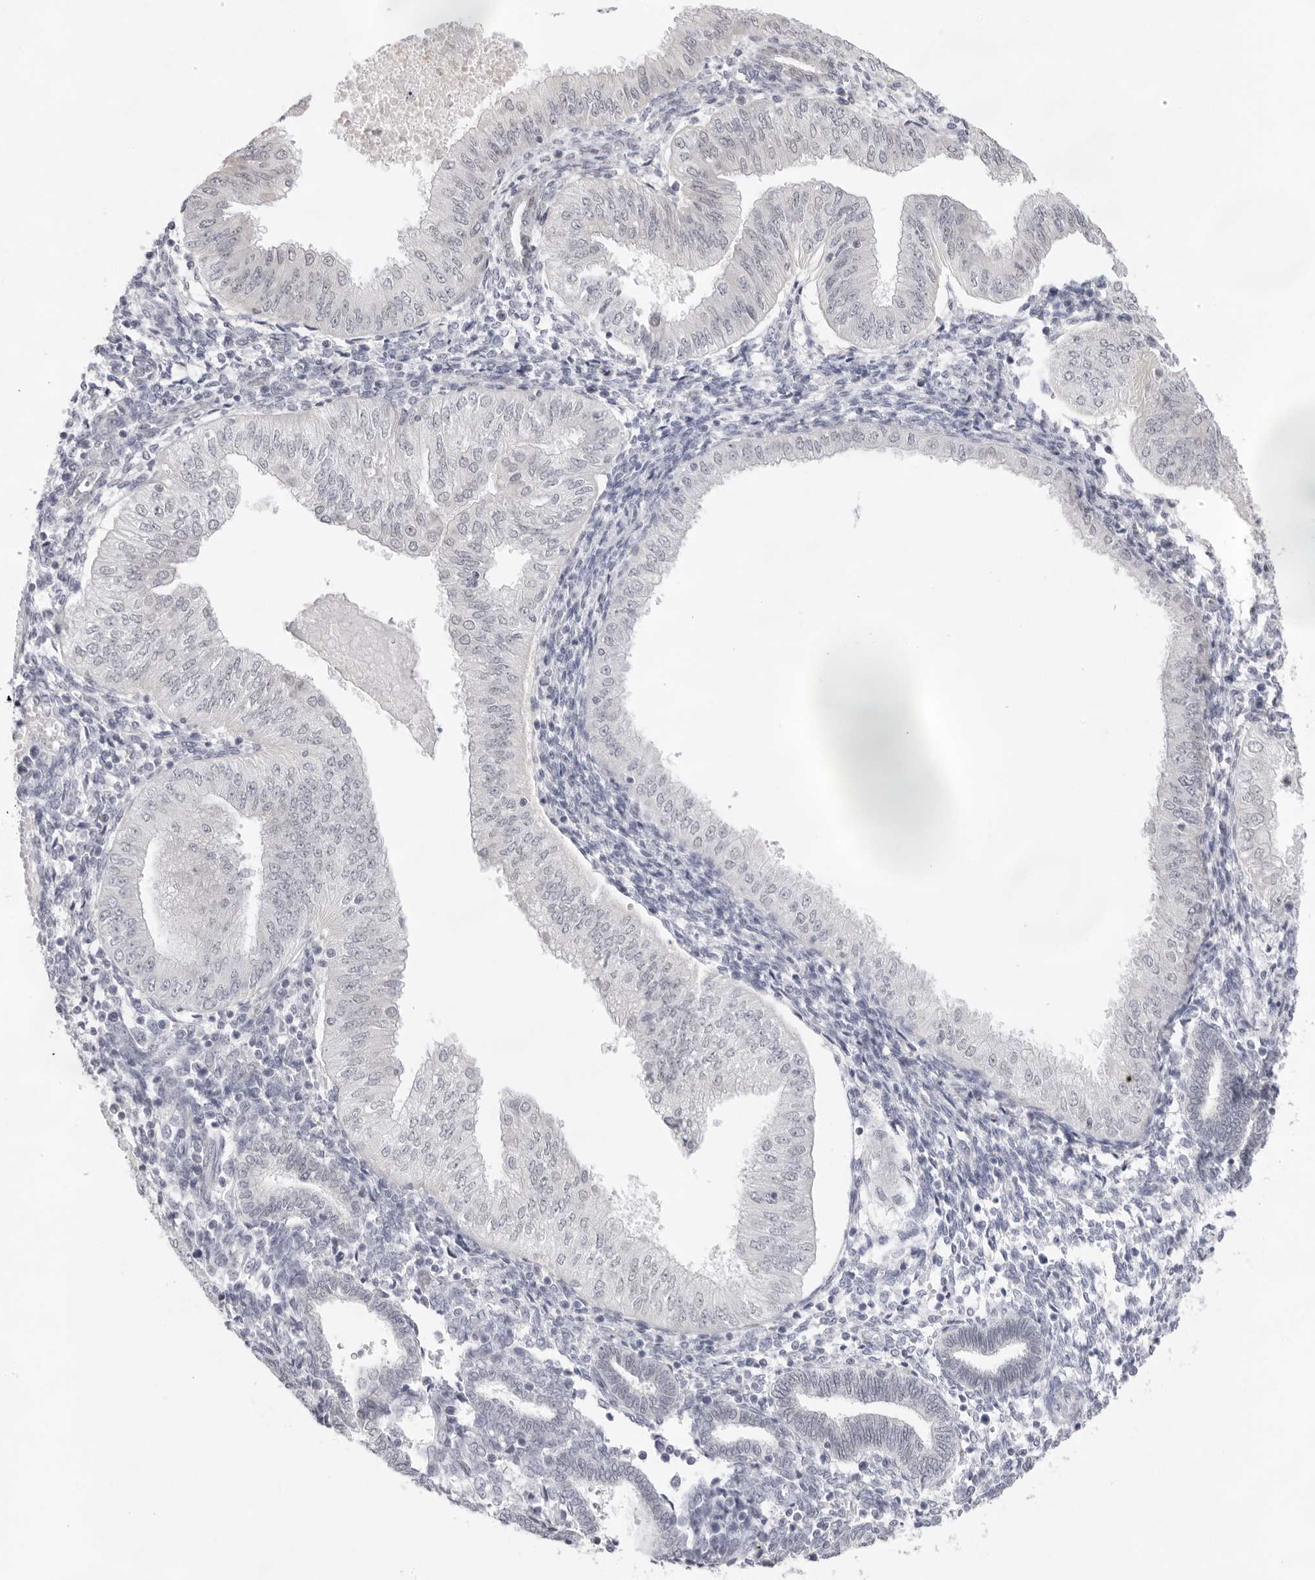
{"staining": {"intensity": "negative", "quantity": "none", "location": "none"}, "tissue": "endometrial cancer", "cell_type": "Tumor cells", "image_type": "cancer", "snomed": [{"axis": "morphology", "description": "Normal tissue, NOS"}, {"axis": "morphology", "description": "Adenocarcinoma, NOS"}, {"axis": "topography", "description": "Endometrium"}], "caption": "Endometrial adenocarcinoma was stained to show a protein in brown. There is no significant positivity in tumor cells.", "gene": "FDPS", "patient": {"sex": "female", "age": 53}}